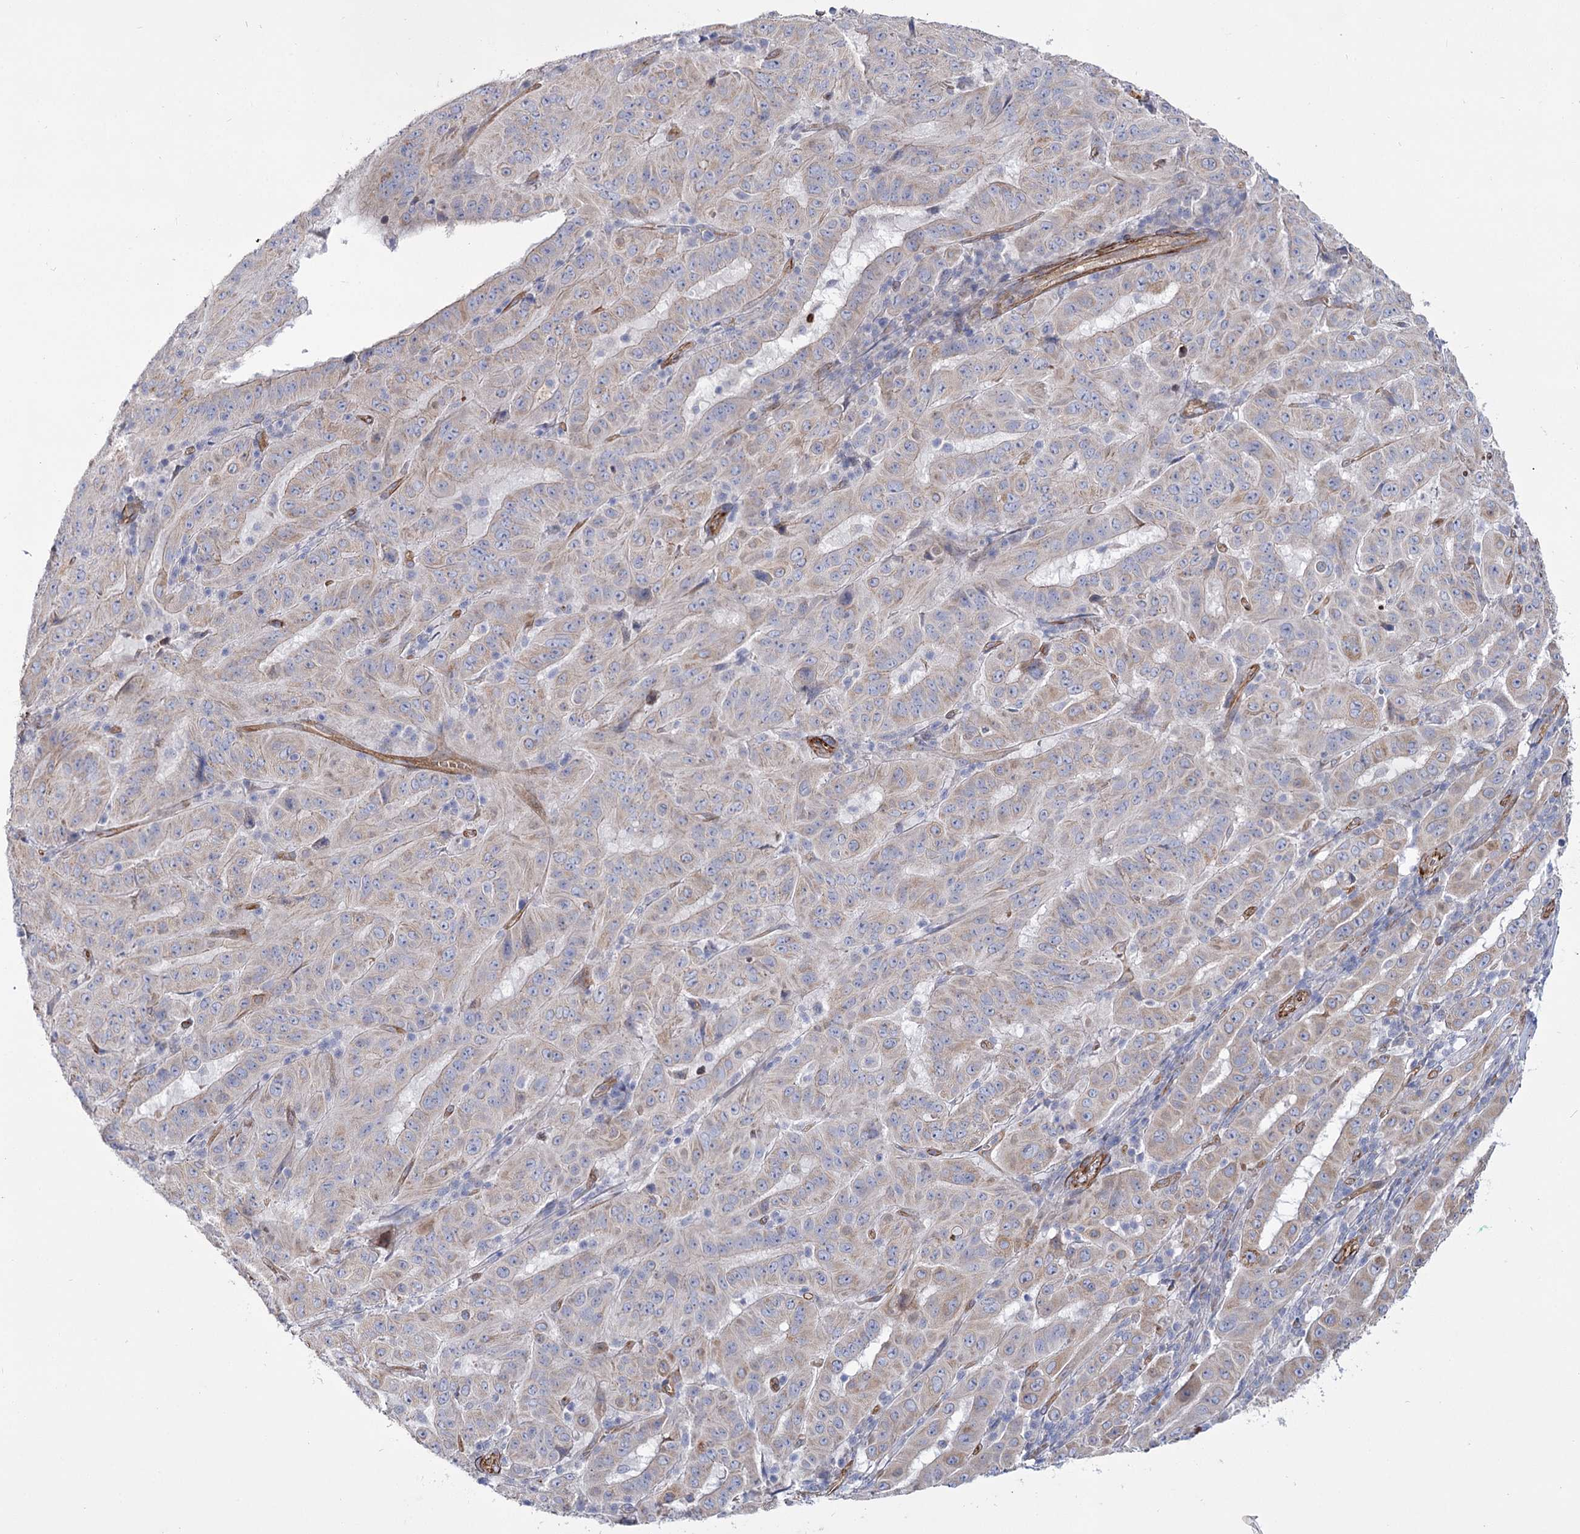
{"staining": {"intensity": "weak", "quantity": "<25%", "location": "cytoplasmic/membranous"}, "tissue": "pancreatic cancer", "cell_type": "Tumor cells", "image_type": "cancer", "snomed": [{"axis": "morphology", "description": "Adenocarcinoma, NOS"}, {"axis": "topography", "description": "Pancreas"}], "caption": "Pancreatic adenocarcinoma stained for a protein using immunohistochemistry exhibits no positivity tumor cells.", "gene": "TMEM164", "patient": {"sex": "male", "age": 63}}